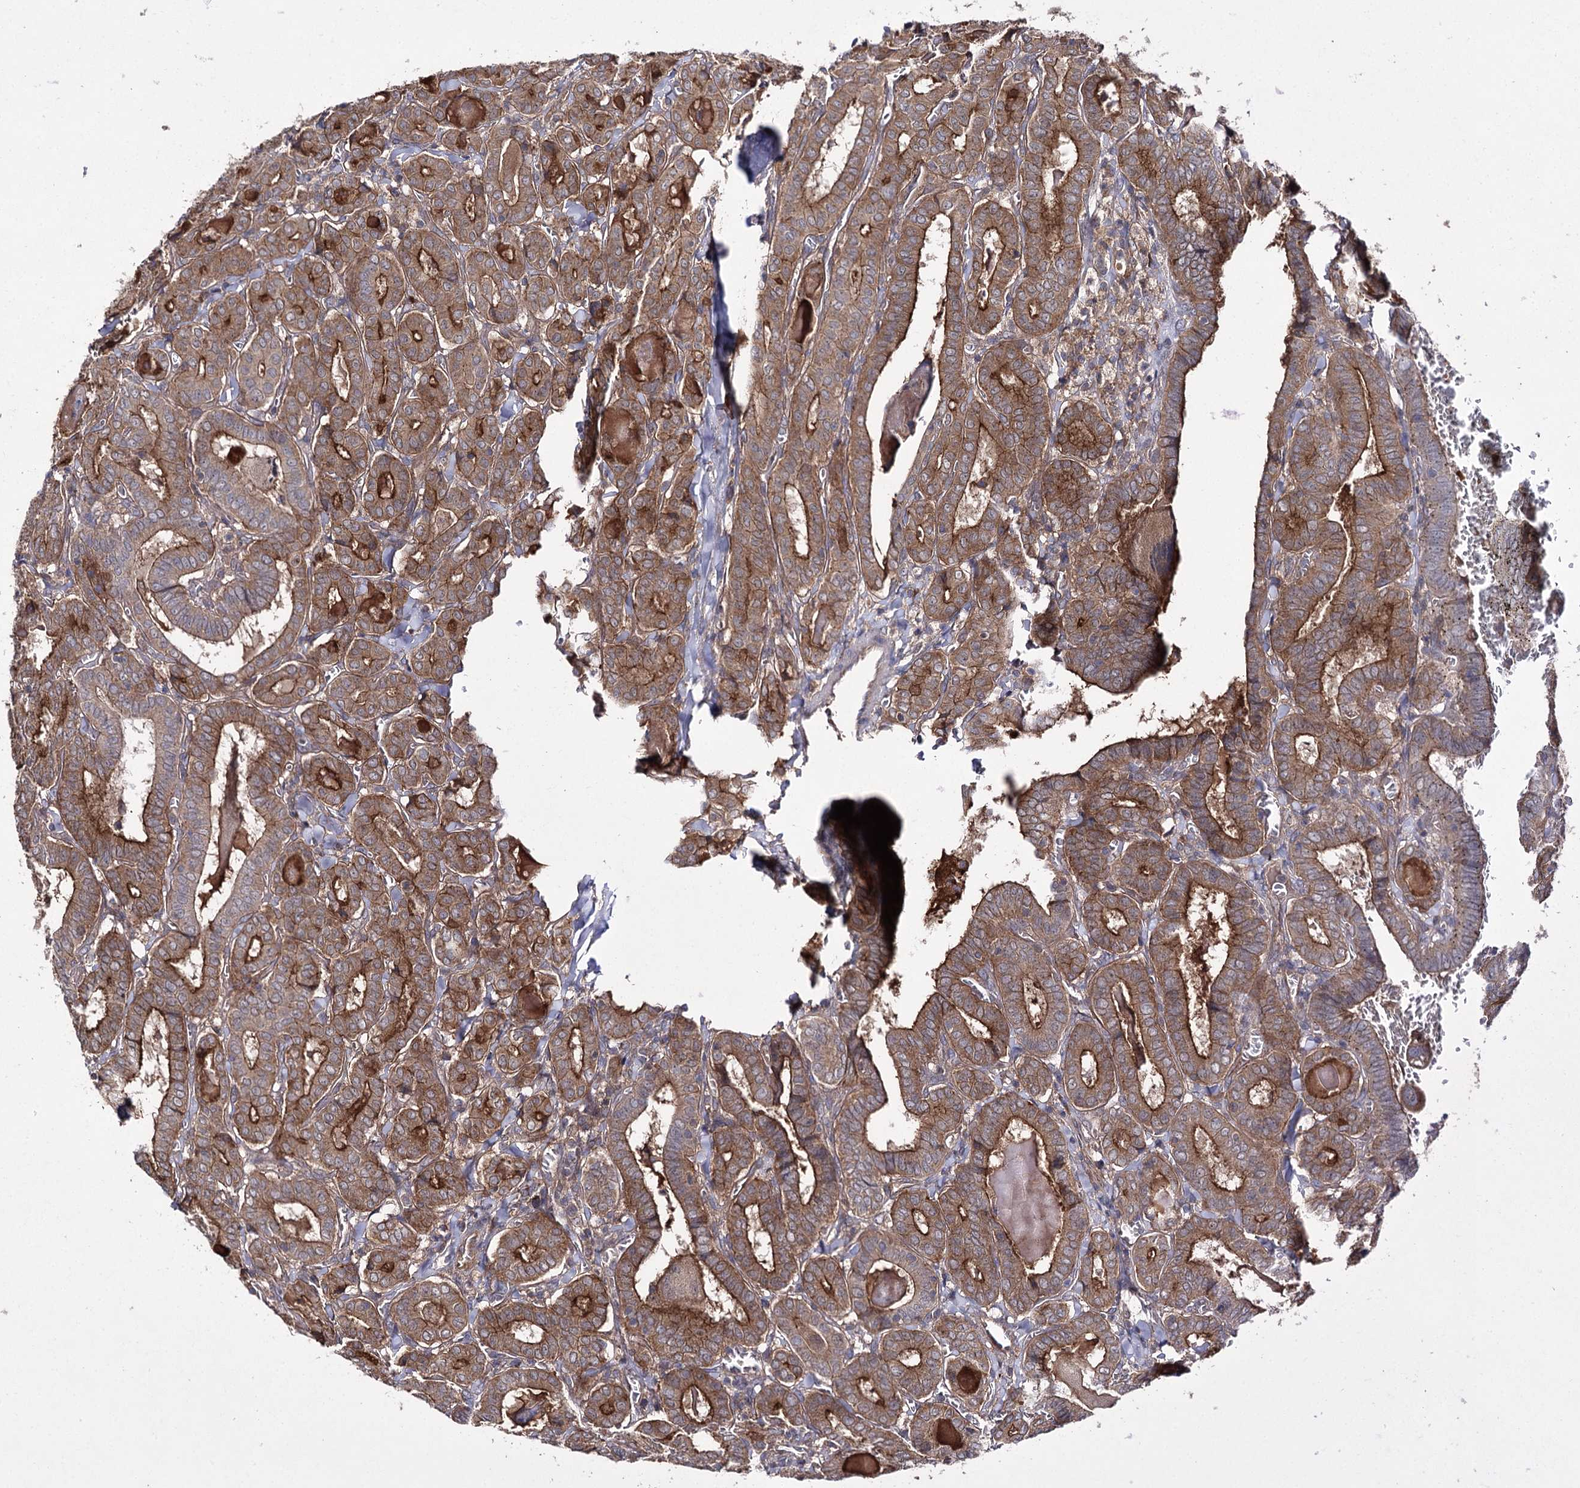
{"staining": {"intensity": "strong", "quantity": ">75%", "location": "cytoplasmic/membranous"}, "tissue": "thyroid cancer", "cell_type": "Tumor cells", "image_type": "cancer", "snomed": [{"axis": "morphology", "description": "Papillary adenocarcinoma, NOS"}, {"axis": "topography", "description": "Thyroid gland"}], "caption": "Protein expression analysis of human thyroid papillary adenocarcinoma reveals strong cytoplasmic/membranous positivity in about >75% of tumor cells.", "gene": "BCR", "patient": {"sex": "female", "age": 72}}